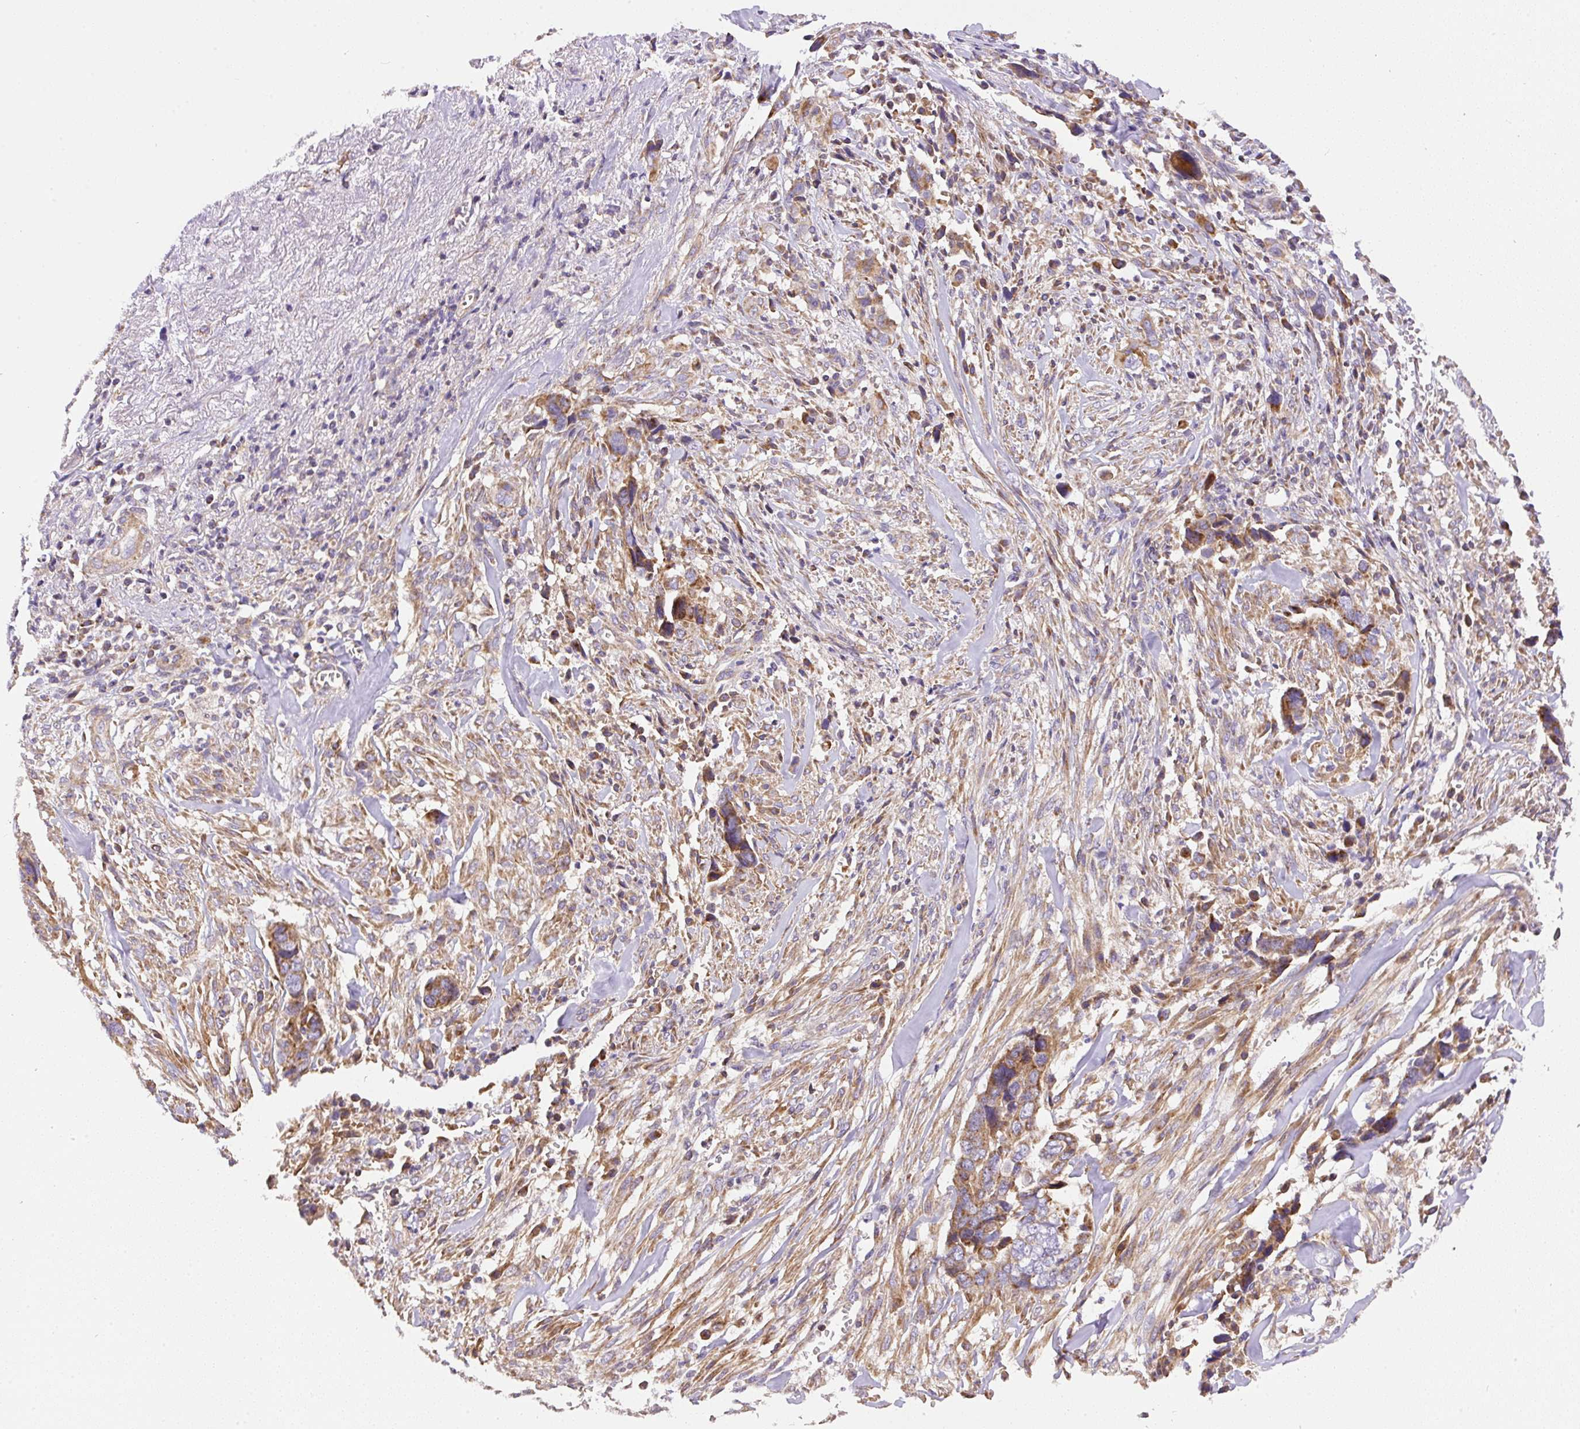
{"staining": {"intensity": "moderate", "quantity": ">75%", "location": "cytoplasmic/membranous"}, "tissue": "liver cancer", "cell_type": "Tumor cells", "image_type": "cancer", "snomed": [{"axis": "morphology", "description": "Cholangiocarcinoma"}, {"axis": "topography", "description": "Liver"}], "caption": "Brown immunohistochemical staining in human liver cancer (cholangiocarcinoma) shows moderate cytoplasmic/membranous positivity in about >75% of tumor cells.", "gene": "NDUFAF2", "patient": {"sex": "female", "age": 79}}